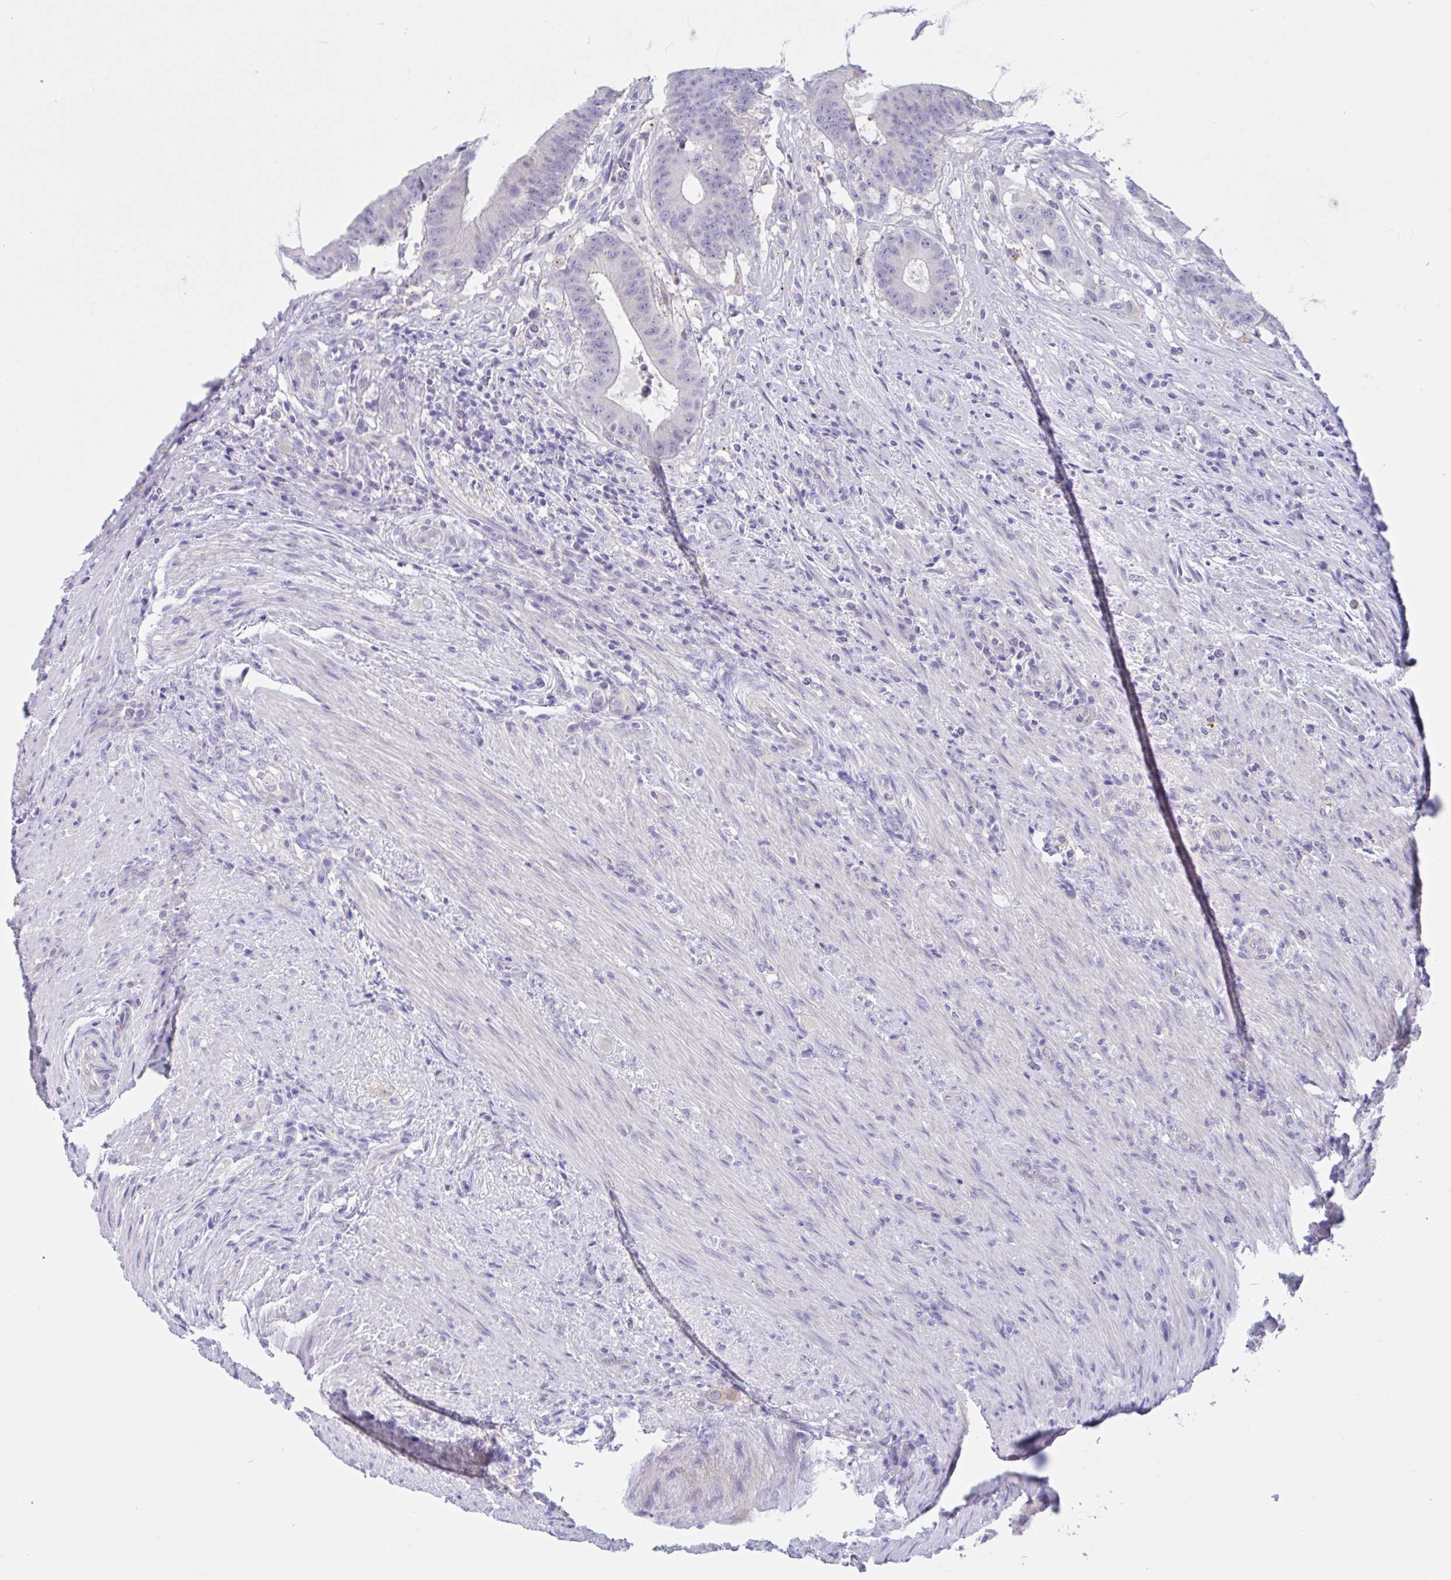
{"staining": {"intensity": "negative", "quantity": "none", "location": "none"}, "tissue": "colorectal cancer", "cell_type": "Tumor cells", "image_type": "cancer", "snomed": [{"axis": "morphology", "description": "Adenocarcinoma, NOS"}, {"axis": "topography", "description": "Colon"}], "caption": "There is no significant expression in tumor cells of colorectal adenocarcinoma.", "gene": "OR6N2", "patient": {"sex": "female", "age": 43}}